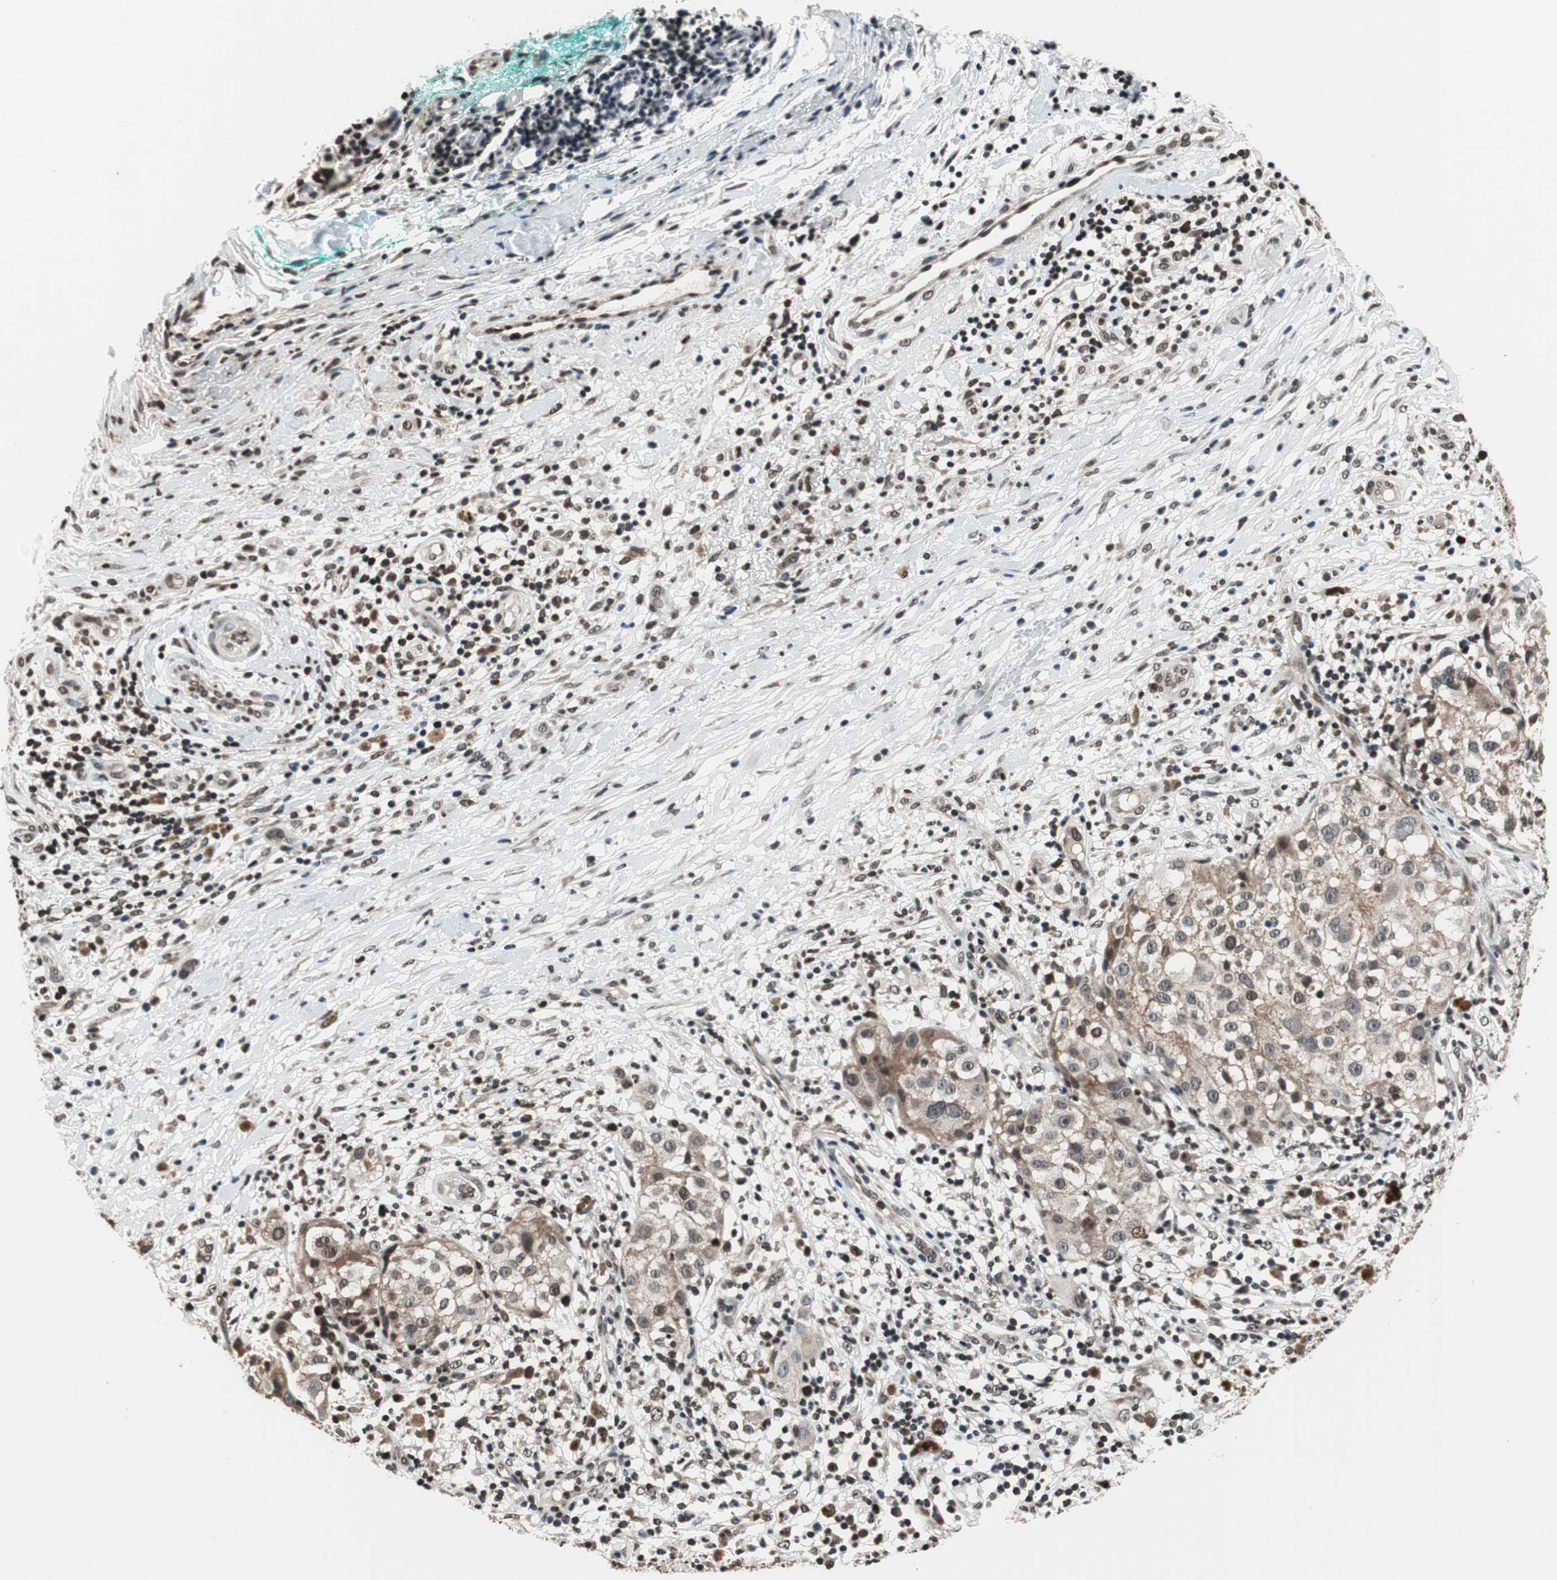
{"staining": {"intensity": "weak", "quantity": ">75%", "location": "cytoplasmic/membranous"}, "tissue": "melanoma", "cell_type": "Tumor cells", "image_type": "cancer", "snomed": [{"axis": "morphology", "description": "Necrosis, NOS"}, {"axis": "morphology", "description": "Malignant melanoma, NOS"}, {"axis": "topography", "description": "Skin"}], "caption": "Malignant melanoma tissue shows weak cytoplasmic/membranous staining in about >75% of tumor cells, visualized by immunohistochemistry. The protein of interest is stained brown, and the nuclei are stained in blue (DAB IHC with brightfield microscopy, high magnification).", "gene": "RFC1", "patient": {"sex": "female", "age": 87}}